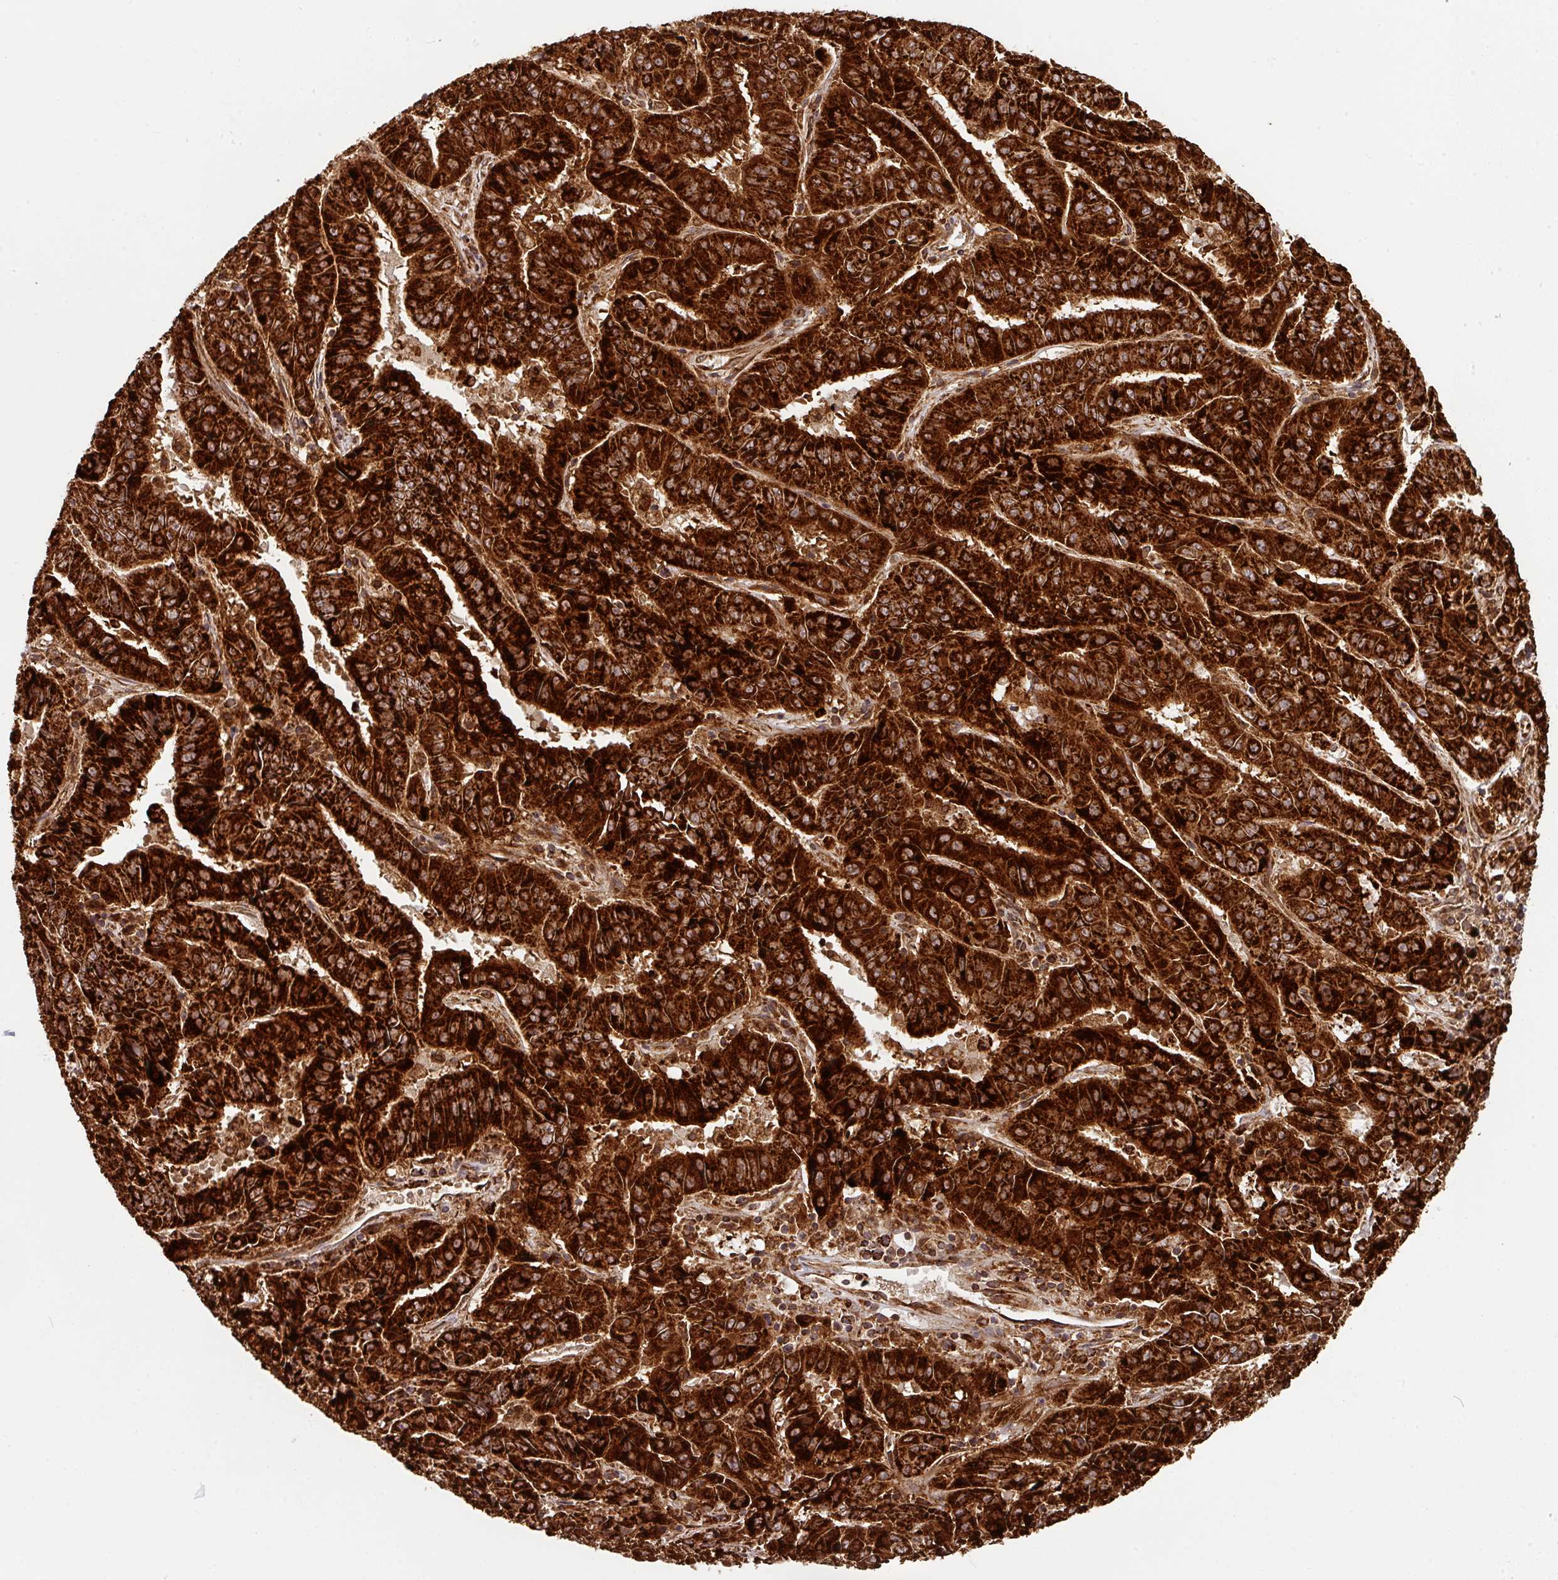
{"staining": {"intensity": "strong", "quantity": ">75%", "location": "cytoplasmic/membranous"}, "tissue": "pancreatic cancer", "cell_type": "Tumor cells", "image_type": "cancer", "snomed": [{"axis": "morphology", "description": "Adenocarcinoma, NOS"}, {"axis": "topography", "description": "Pancreas"}], "caption": "An immunohistochemistry micrograph of neoplastic tissue is shown. Protein staining in brown labels strong cytoplasmic/membranous positivity in adenocarcinoma (pancreatic) within tumor cells. Nuclei are stained in blue.", "gene": "TRAP1", "patient": {"sex": "male", "age": 63}}